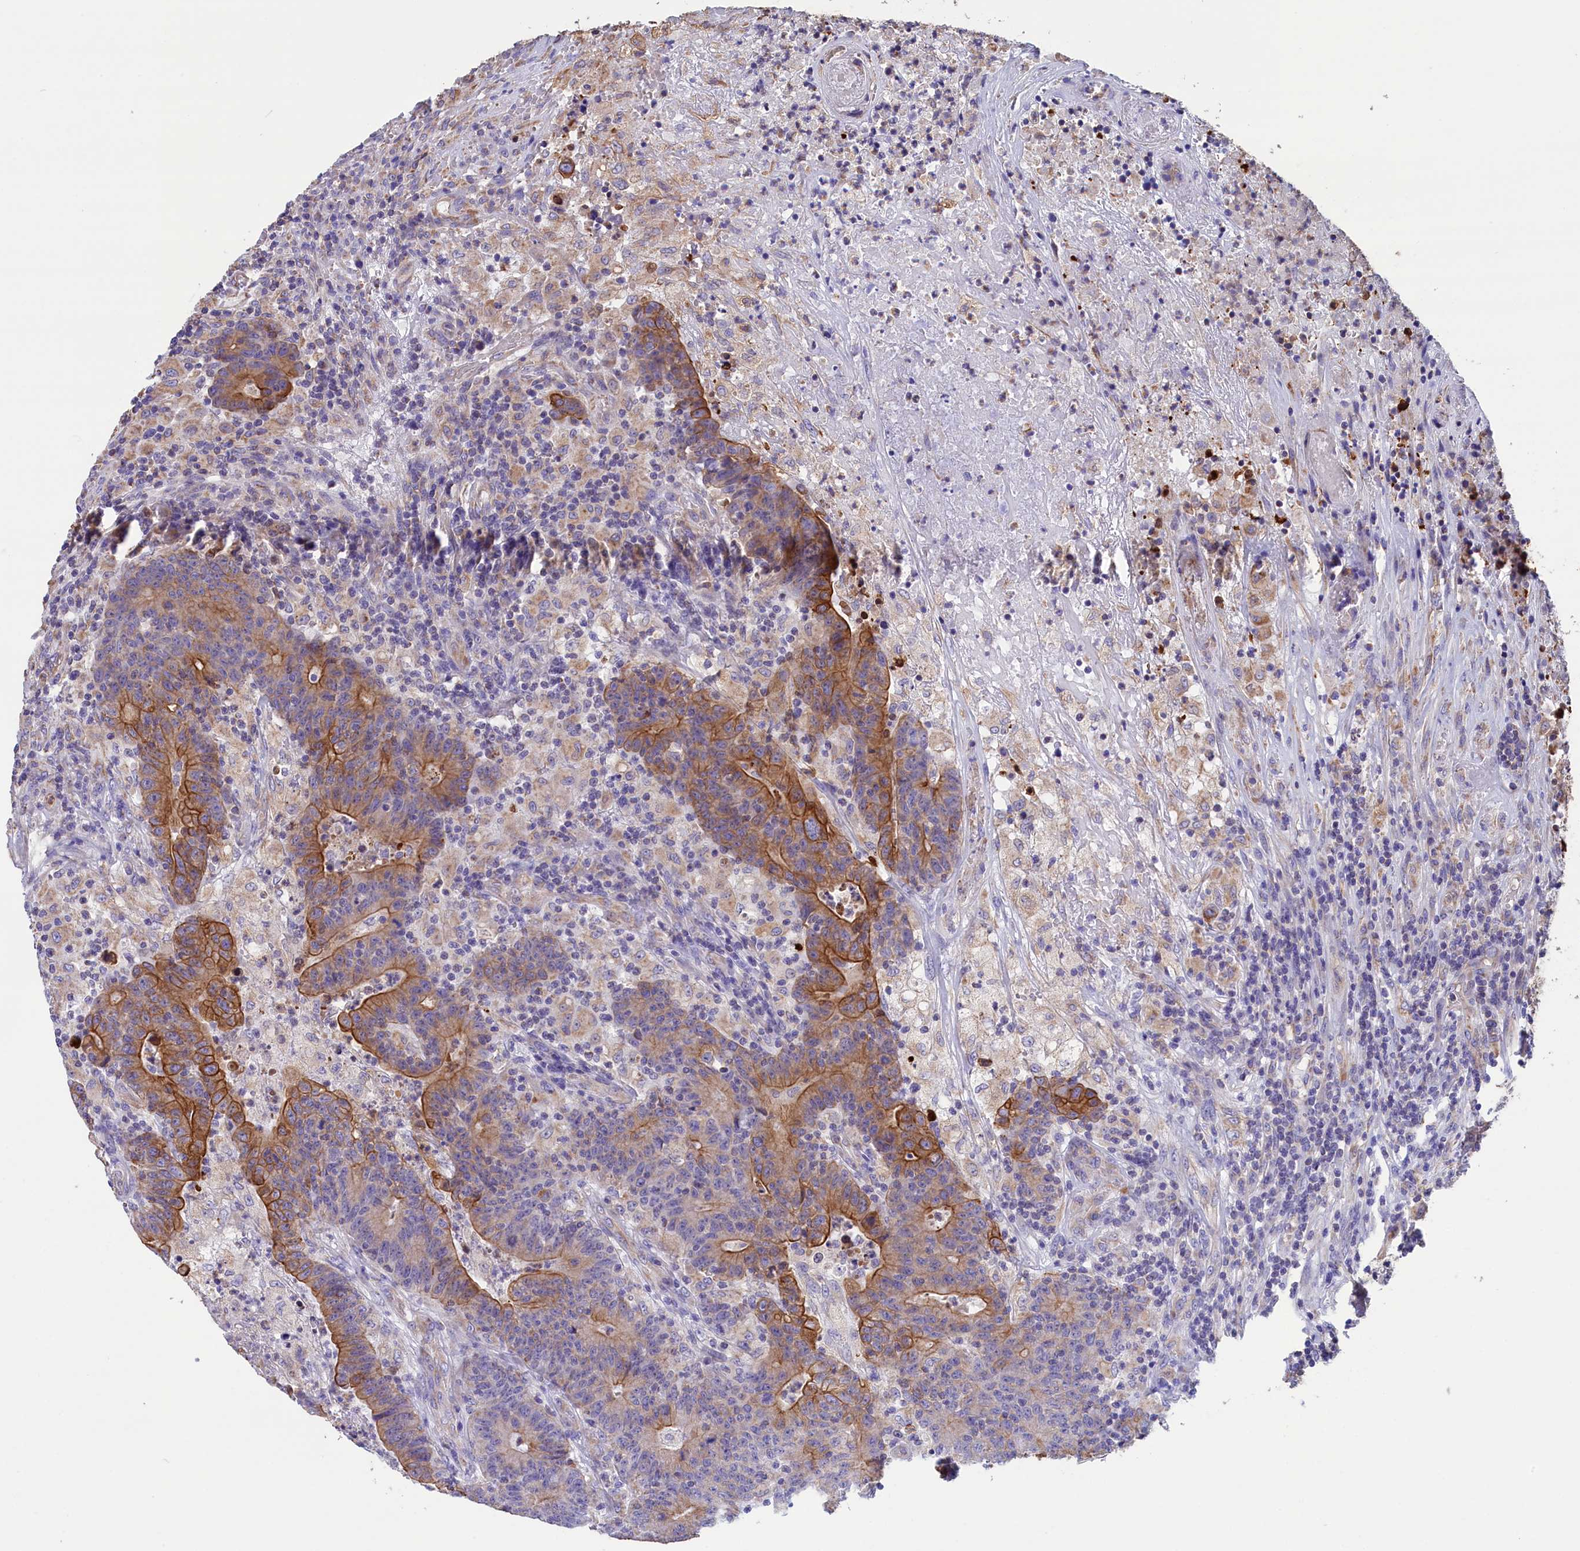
{"staining": {"intensity": "moderate", "quantity": "25%-75%", "location": "cytoplasmic/membranous"}, "tissue": "colorectal cancer", "cell_type": "Tumor cells", "image_type": "cancer", "snomed": [{"axis": "morphology", "description": "Adenocarcinoma, NOS"}, {"axis": "topography", "description": "Colon"}], "caption": "A high-resolution micrograph shows immunohistochemistry staining of colorectal cancer (adenocarcinoma), which reveals moderate cytoplasmic/membranous positivity in about 25%-75% of tumor cells.", "gene": "GATB", "patient": {"sex": "female", "age": 75}}